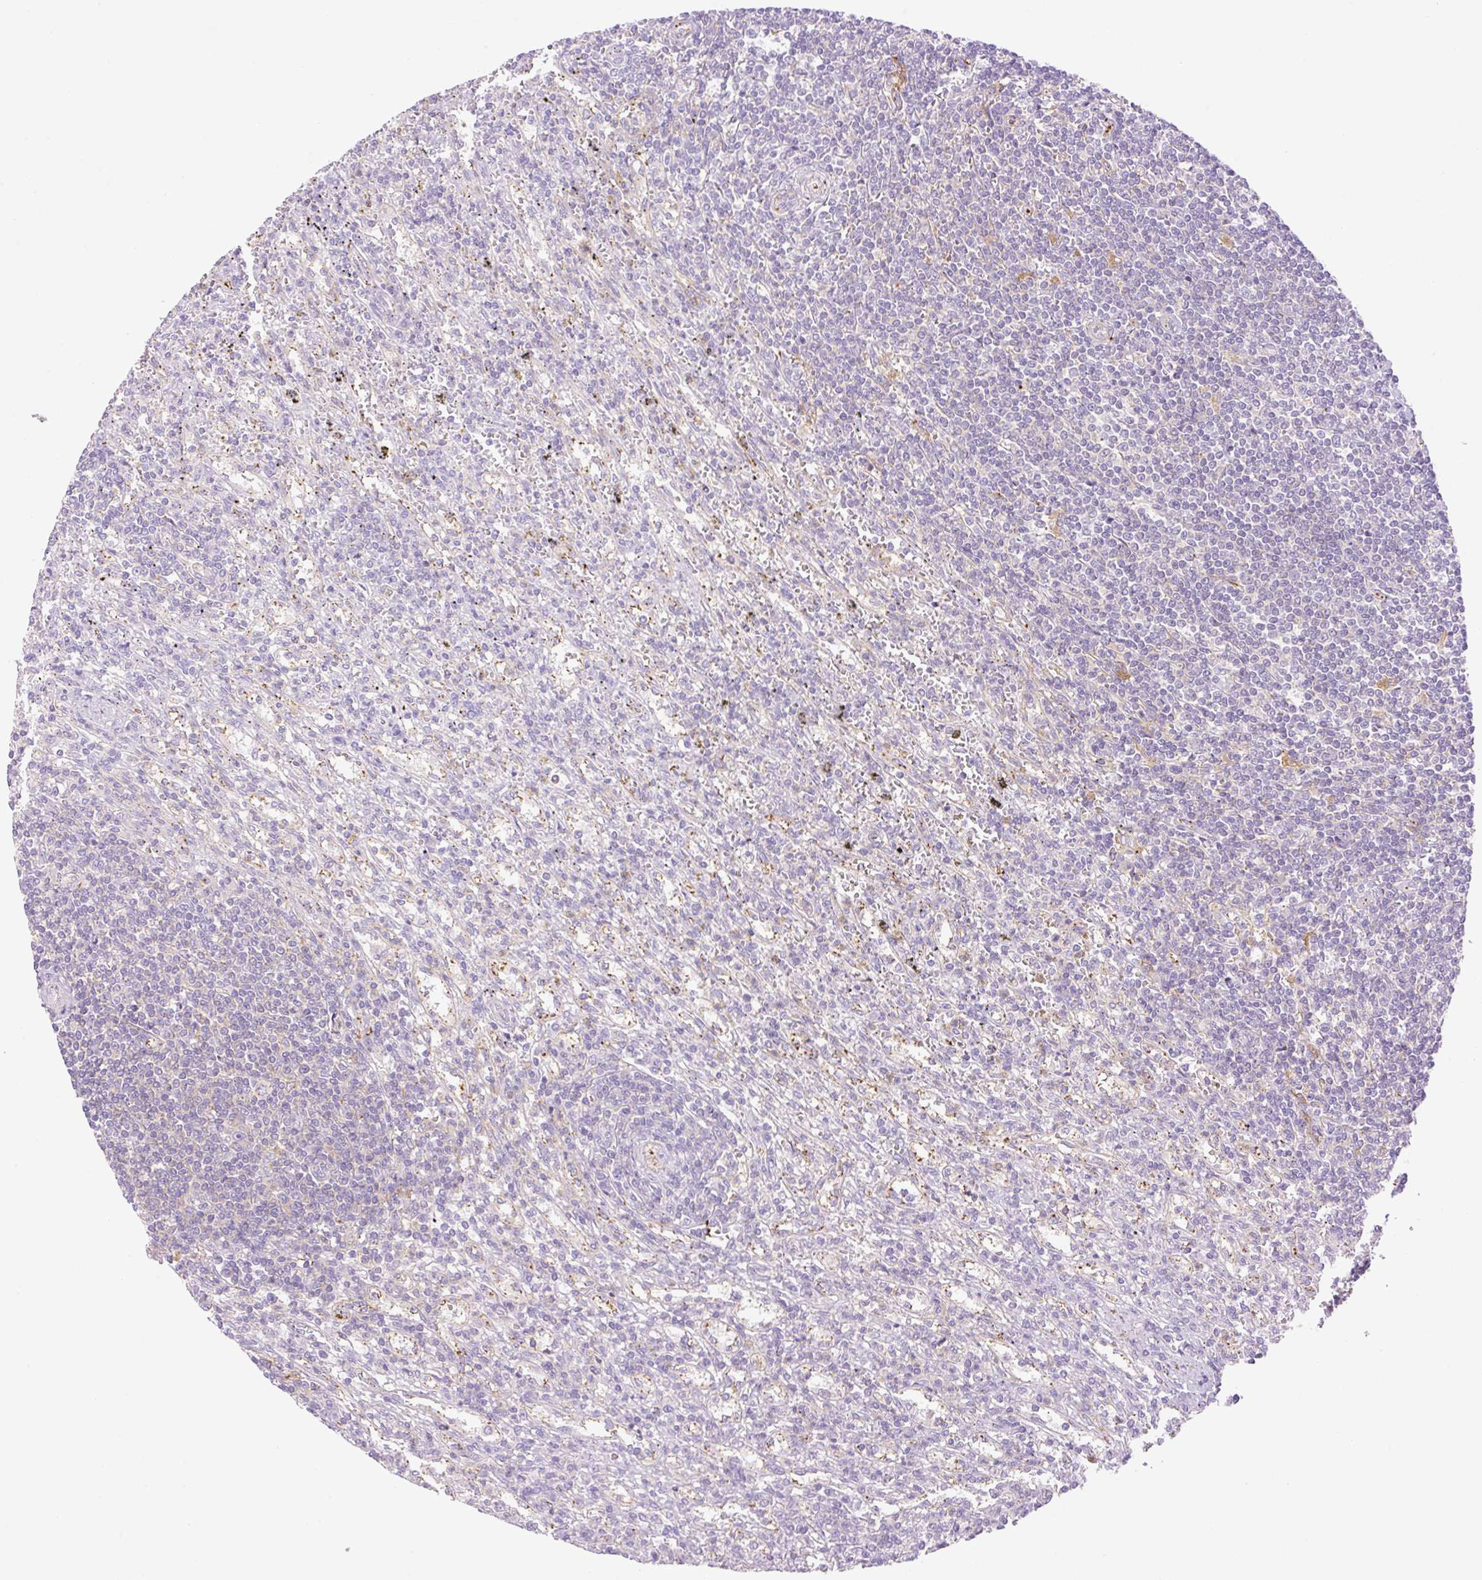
{"staining": {"intensity": "negative", "quantity": "none", "location": "none"}, "tissue": "lymphoma", "cell_type": "Tumor cells", "image_type": "cancer", "snomed": [{"axis": "morphology", "description": "Malignant lymphoma, non-Hodgkin's type, Low grade"}, {"axis": "topography", "description": "Spleen"}], "caption": "Immunohistochemical staining of low-grade malignant lymphoma, non-Hodgkin's type displays no significant expression in tumor cells.", "gene": "EHD3", "patient": {"sex": "male", "age": 76}}